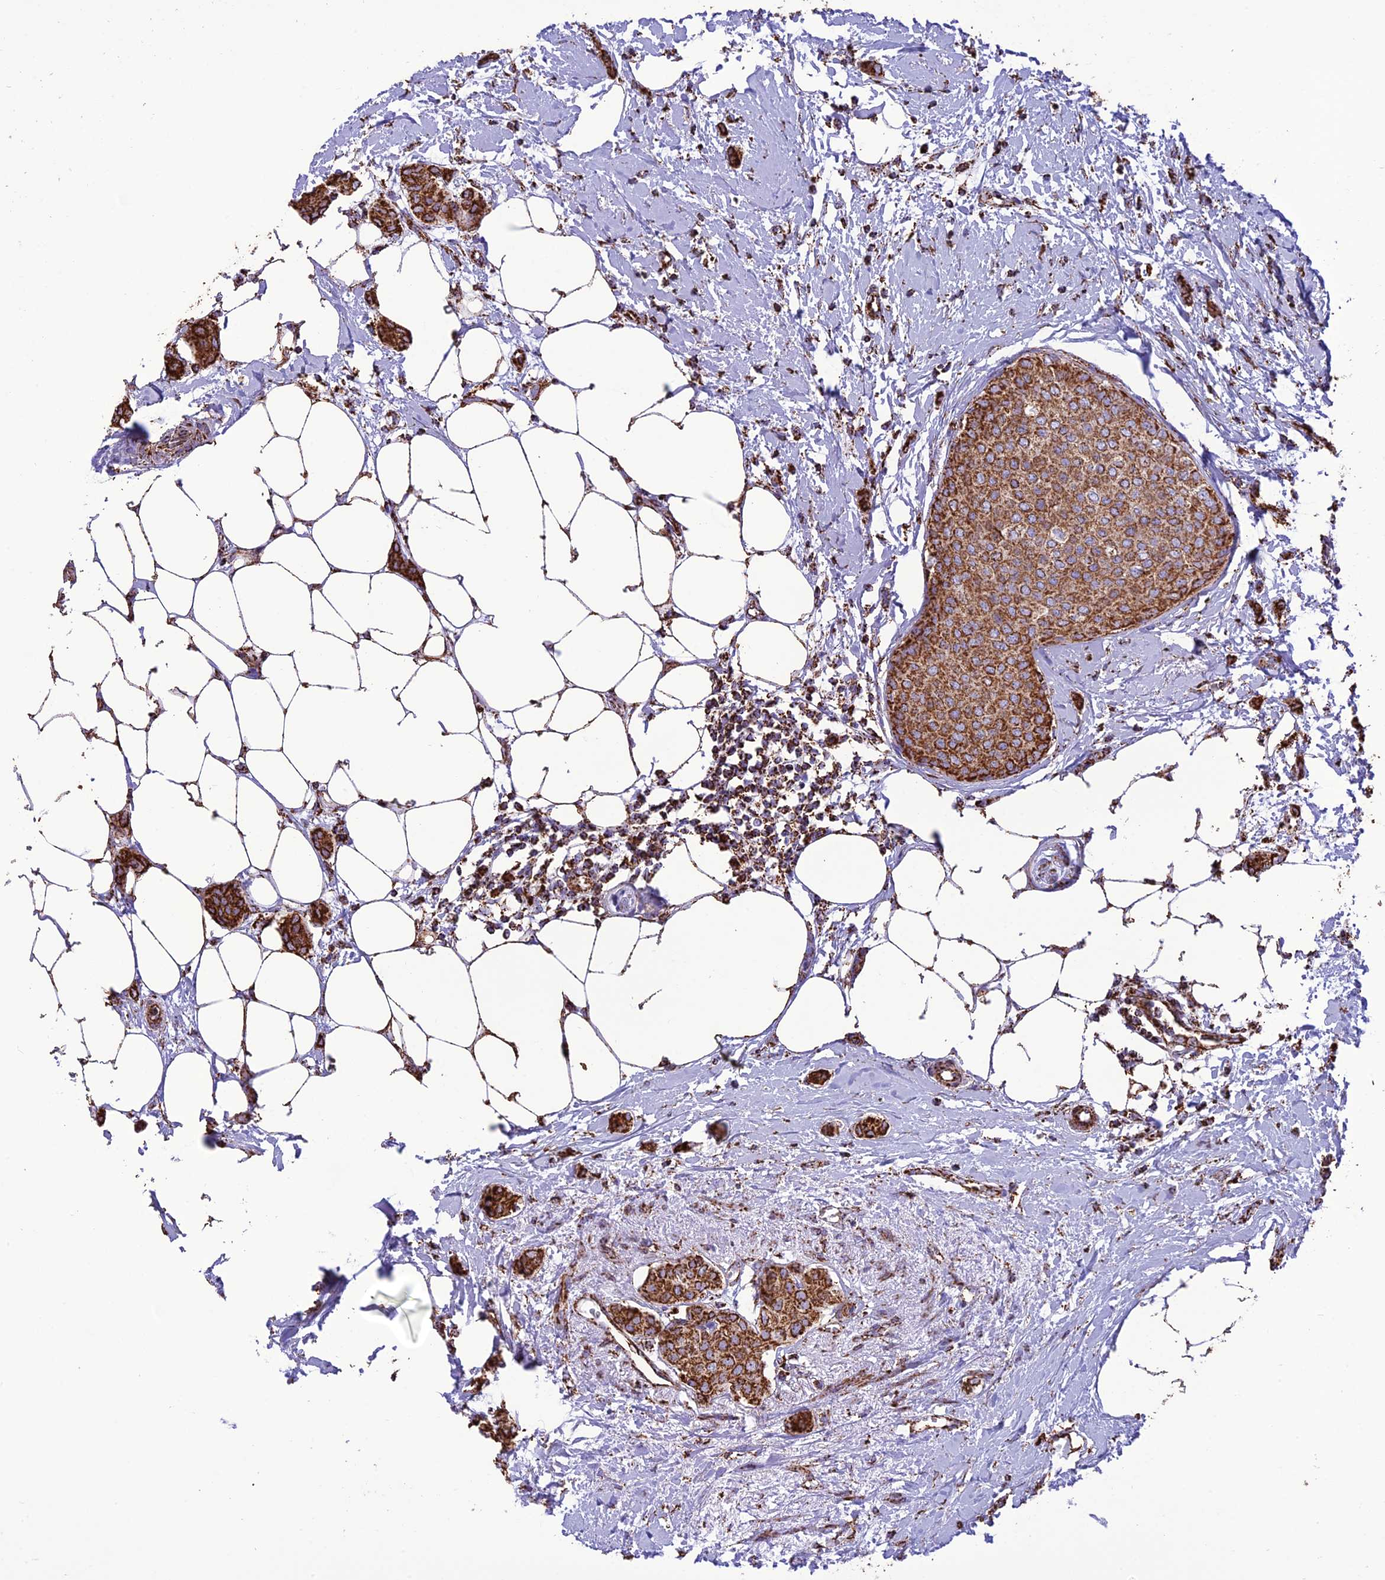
{"staining": {"intensity": "strong", "quantity": ">75%", "location": "cytoplasmic/membranous"}, "tissue": "breast cancer", "cell_type": "Tumor cells", "image_type": "cancer", "snomed": [{"axis": "morphology", "description": "Duct carcinoma"}, {"axis": "topography", "description": "Breast"}], "caption": "Breast cancer stained for a protein exhibits strong cytoplasmic/membranous positivity in tumor cells.", "gene": "NDUFAF1", "patient": {"sex": "female", "age": 72}}